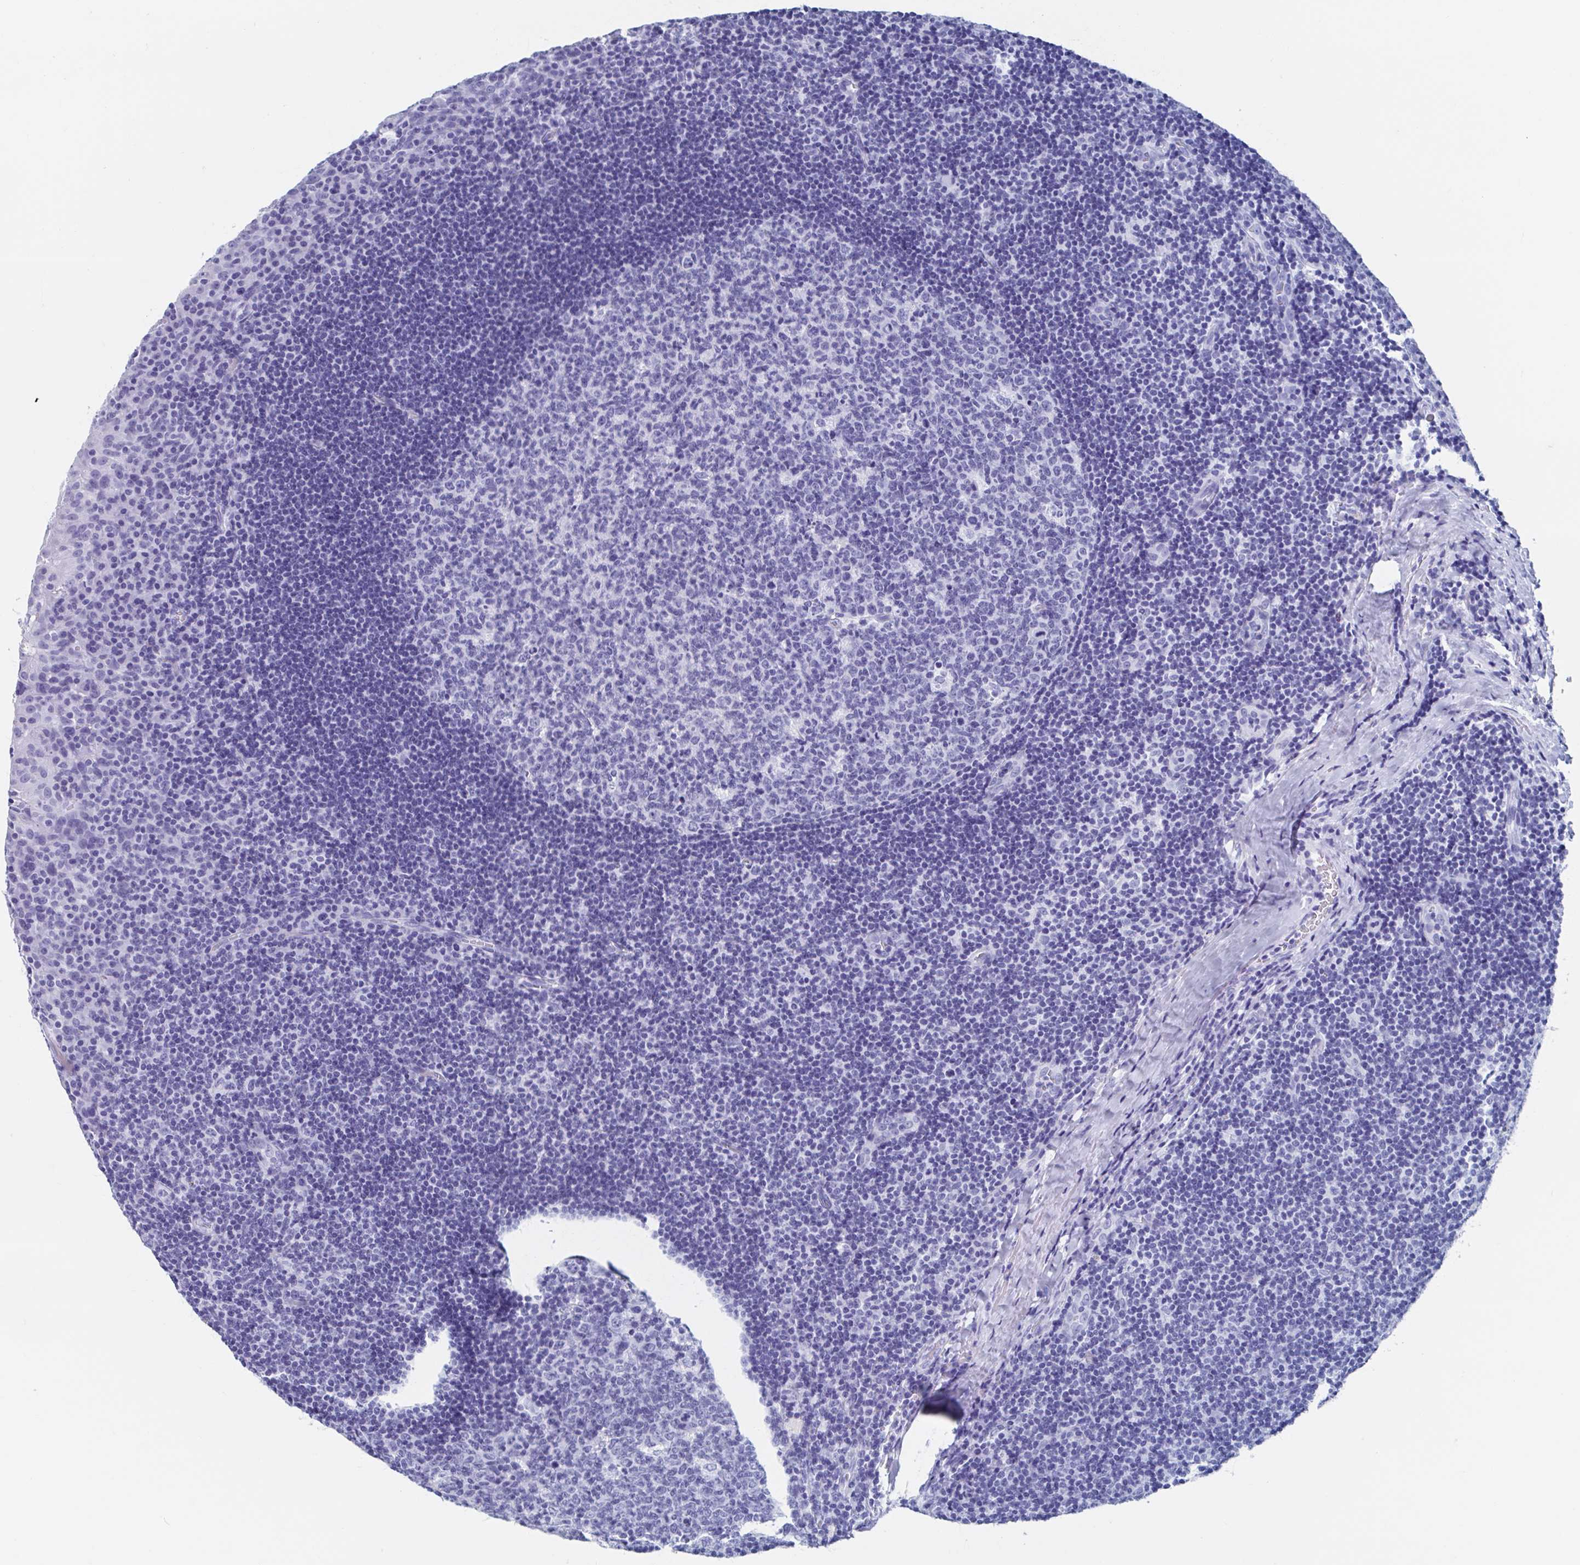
{"staining": {"intensity": "negative", "quantity": "none", "location": "none"}, "tissue": "tonsil", "cell_type": "Germinal center cells", "image_type": "normal", "snomed": [{"axis": "morphology", "description": "Normal tissue, NOS"}, {"axis": "topography", "description": "Tonsil"}], "caption": "High magnification brightfield microscopy of benign tonsil stained with DAB (brown) and counterstained with hematoxylin (blue): germinal center cells show no significant expression. (Brightfield microscopy of DAB IHC at high magnification).", "gene": "HDGFL1", "patient": {"sex": "male", "age": 17}}